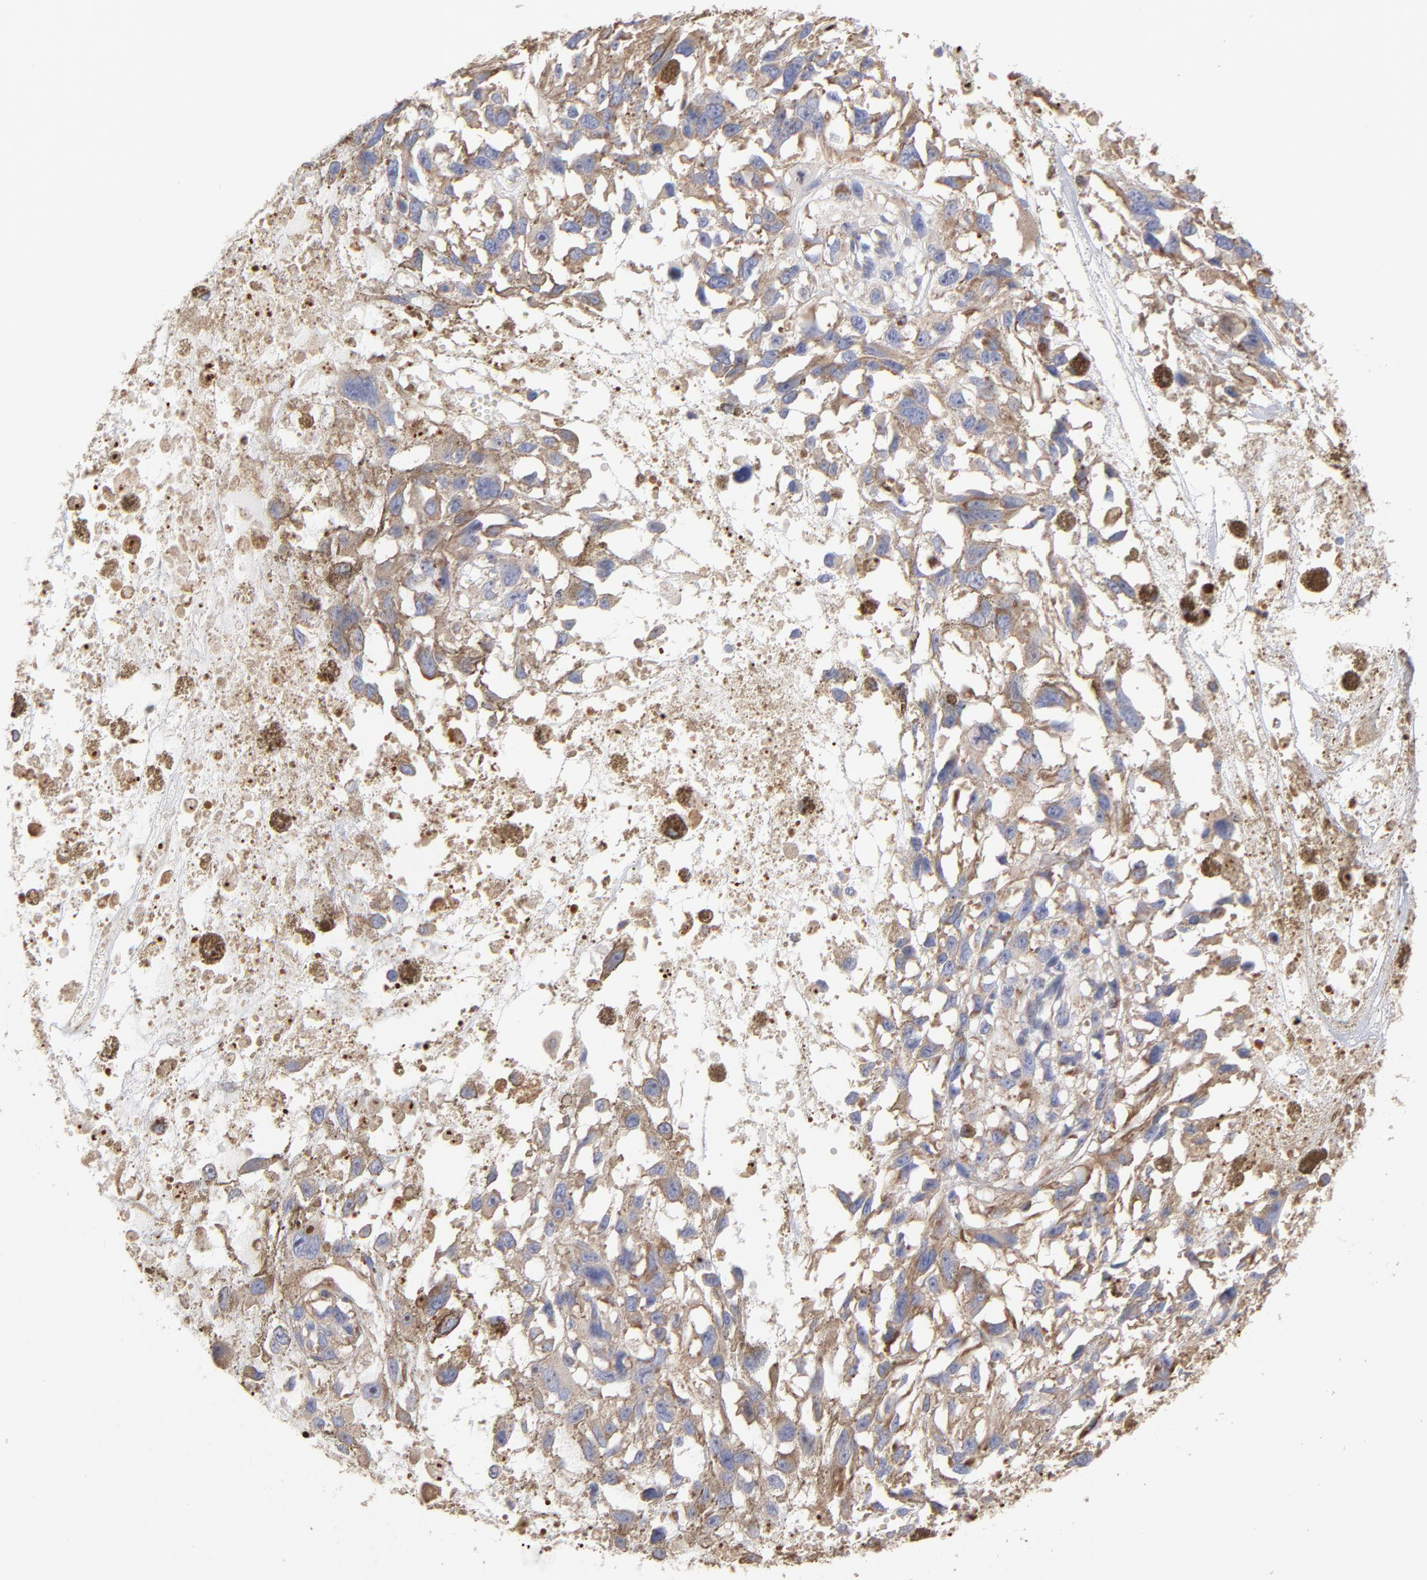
{"staining": {"intensity": "negative", "quantity": "none", "location": "none"}, "tissue": "melanoma", "cell_type": "Tumor cells", "image_type": "cancer", "snomed": [{"axis": "morphology", "description": "Malignant melanoma, Metastatic site"}, {"axis": "topography", "description": "Lymph node"}], "caption": "Malignant melanoma (metastatic site) was stained to show a protein in brown. There is no significant positivity in tumor cells.", "gene": "RPL3", "patient": {"sex": "male", "age": 59}}